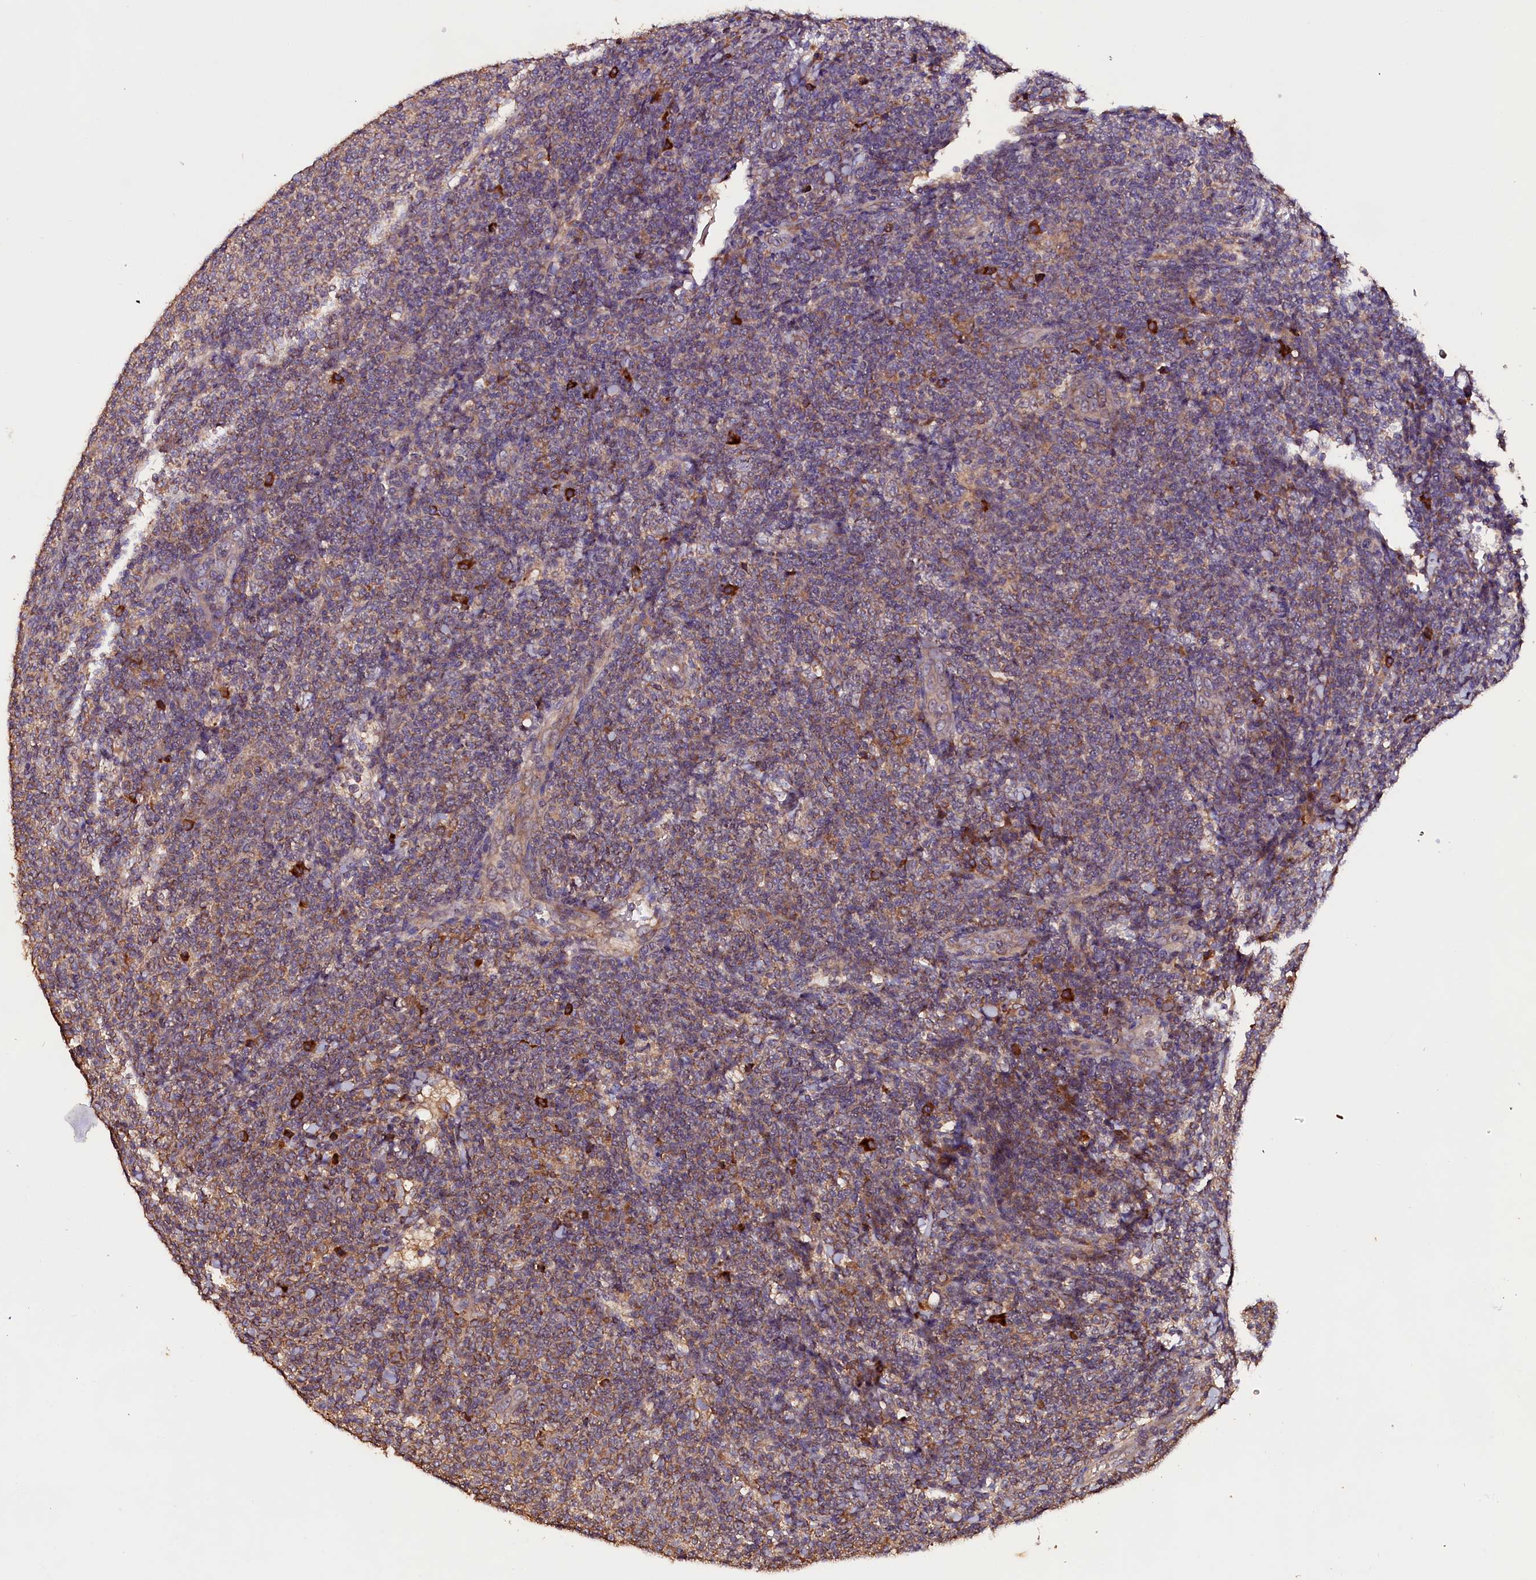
{"staining": {"intensity": "moderate", "quantity": "<25%", "location": "cytoplasmic/membranous"}, "tissue": "lymphoma", "cell_type": "Tumor cells", "image_type": "cancer", "snomed": [{"axis": "morphology", "description": "Malignant lymphoma, non-Hodgkin's type, Low grade"}, {"axis": "topography", "description": "Lymph node"}], "caption": "Low-grade malignant lymphoma, non-Hodgkin's type stained with a protein marker reveals moderate staining in tumor cells.", "gene": "ENKD1", "patient": {"sex": "male", "age": 66}}